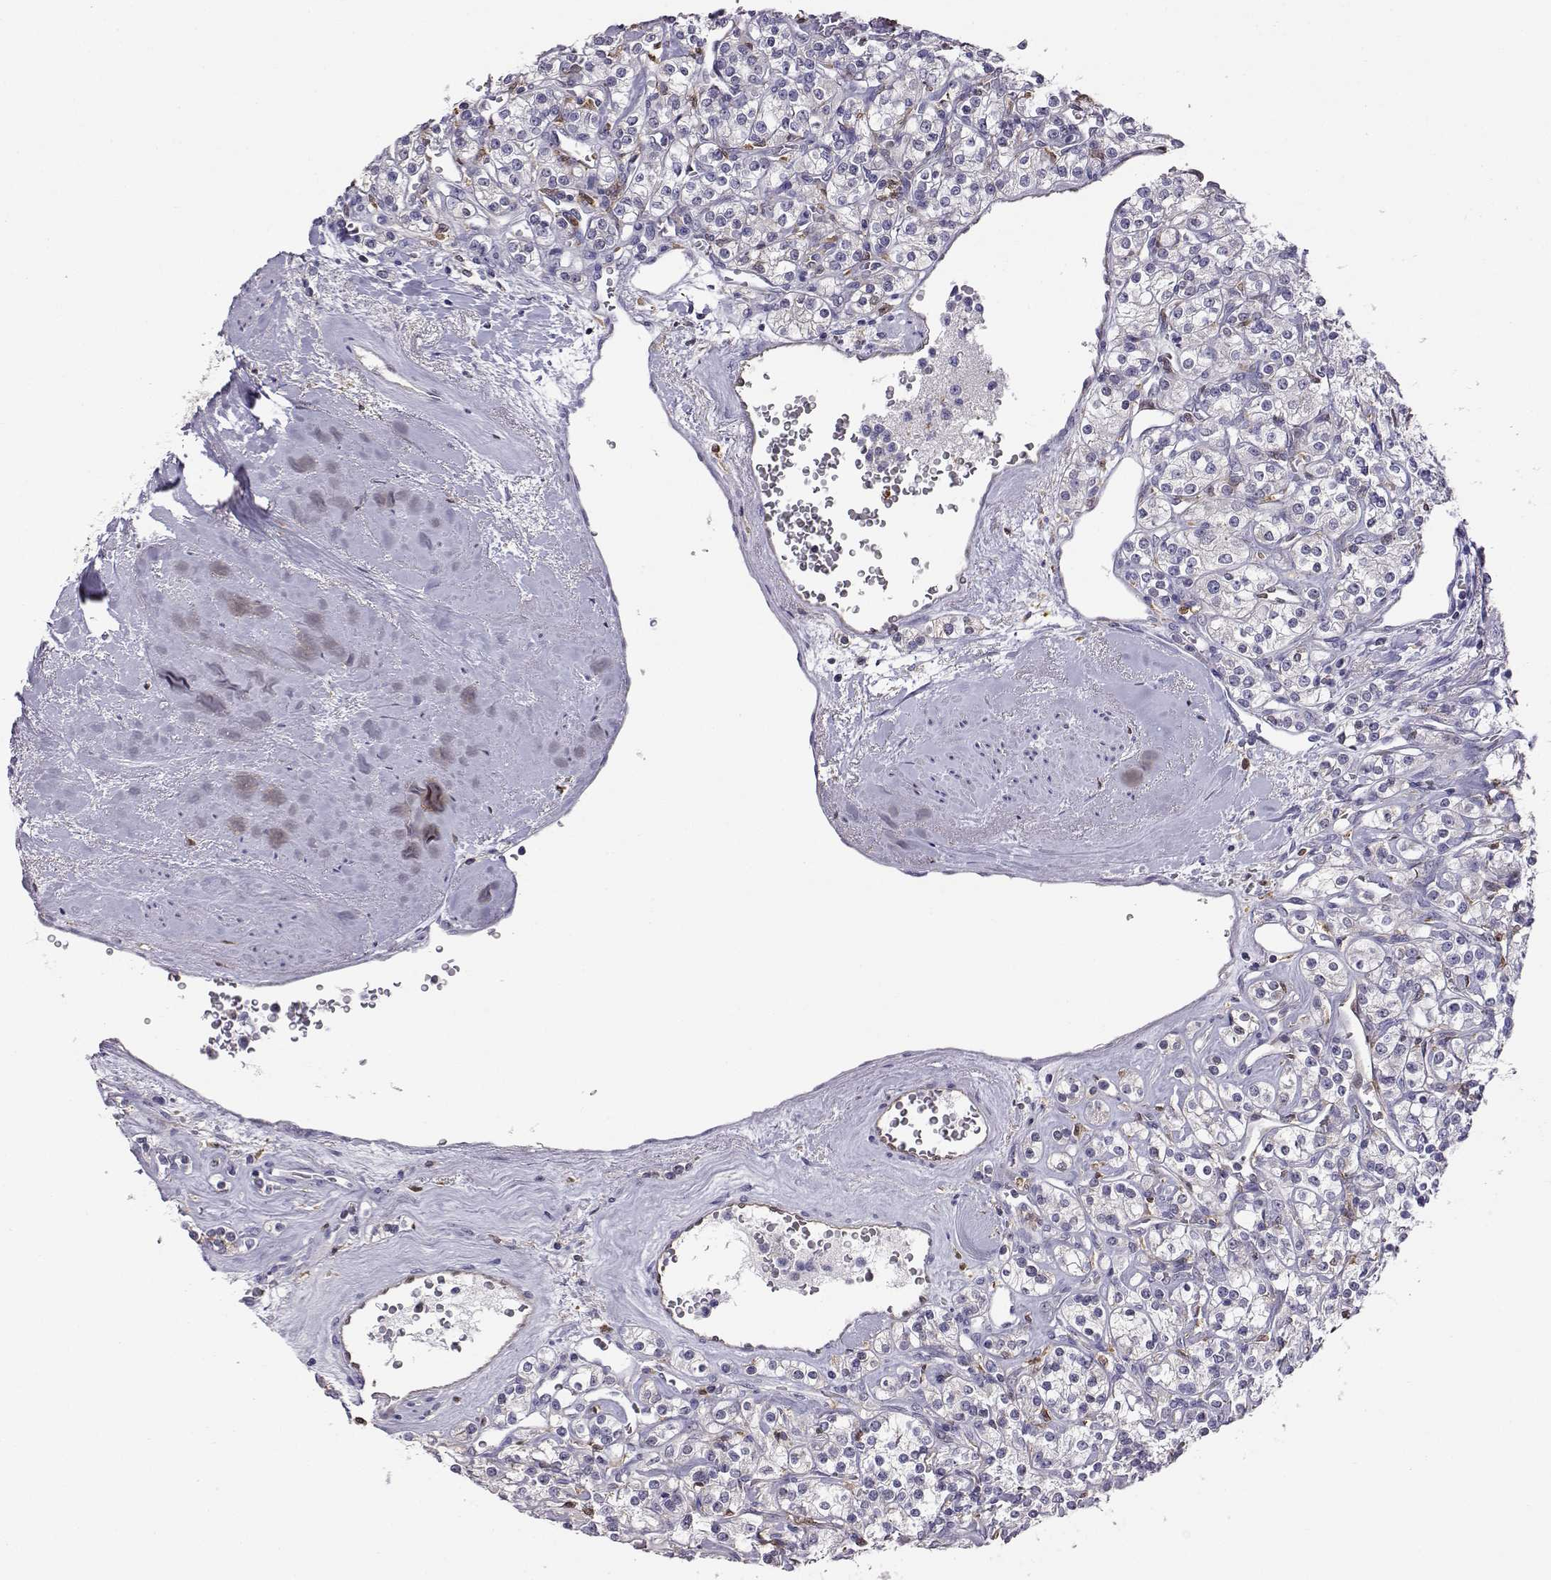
{"staining": {"intensity": "negative", "quantity": "none", "location": "none"}, "tissue": "renal cancer", "cell_type": "Tumor cells", "image_type": "cancer", "snomed": [{"axis": "morphology", "description": "Adenocarcinoma, NOS"}, {"axis": "topography", "description": "Kidney"}], "caption": "Protein analysis of renal adenocarcinoma reveals no significant expression in tumor cells.", "gene": "AKR1B1", "patient": {"sex": "male", "age": 77}}